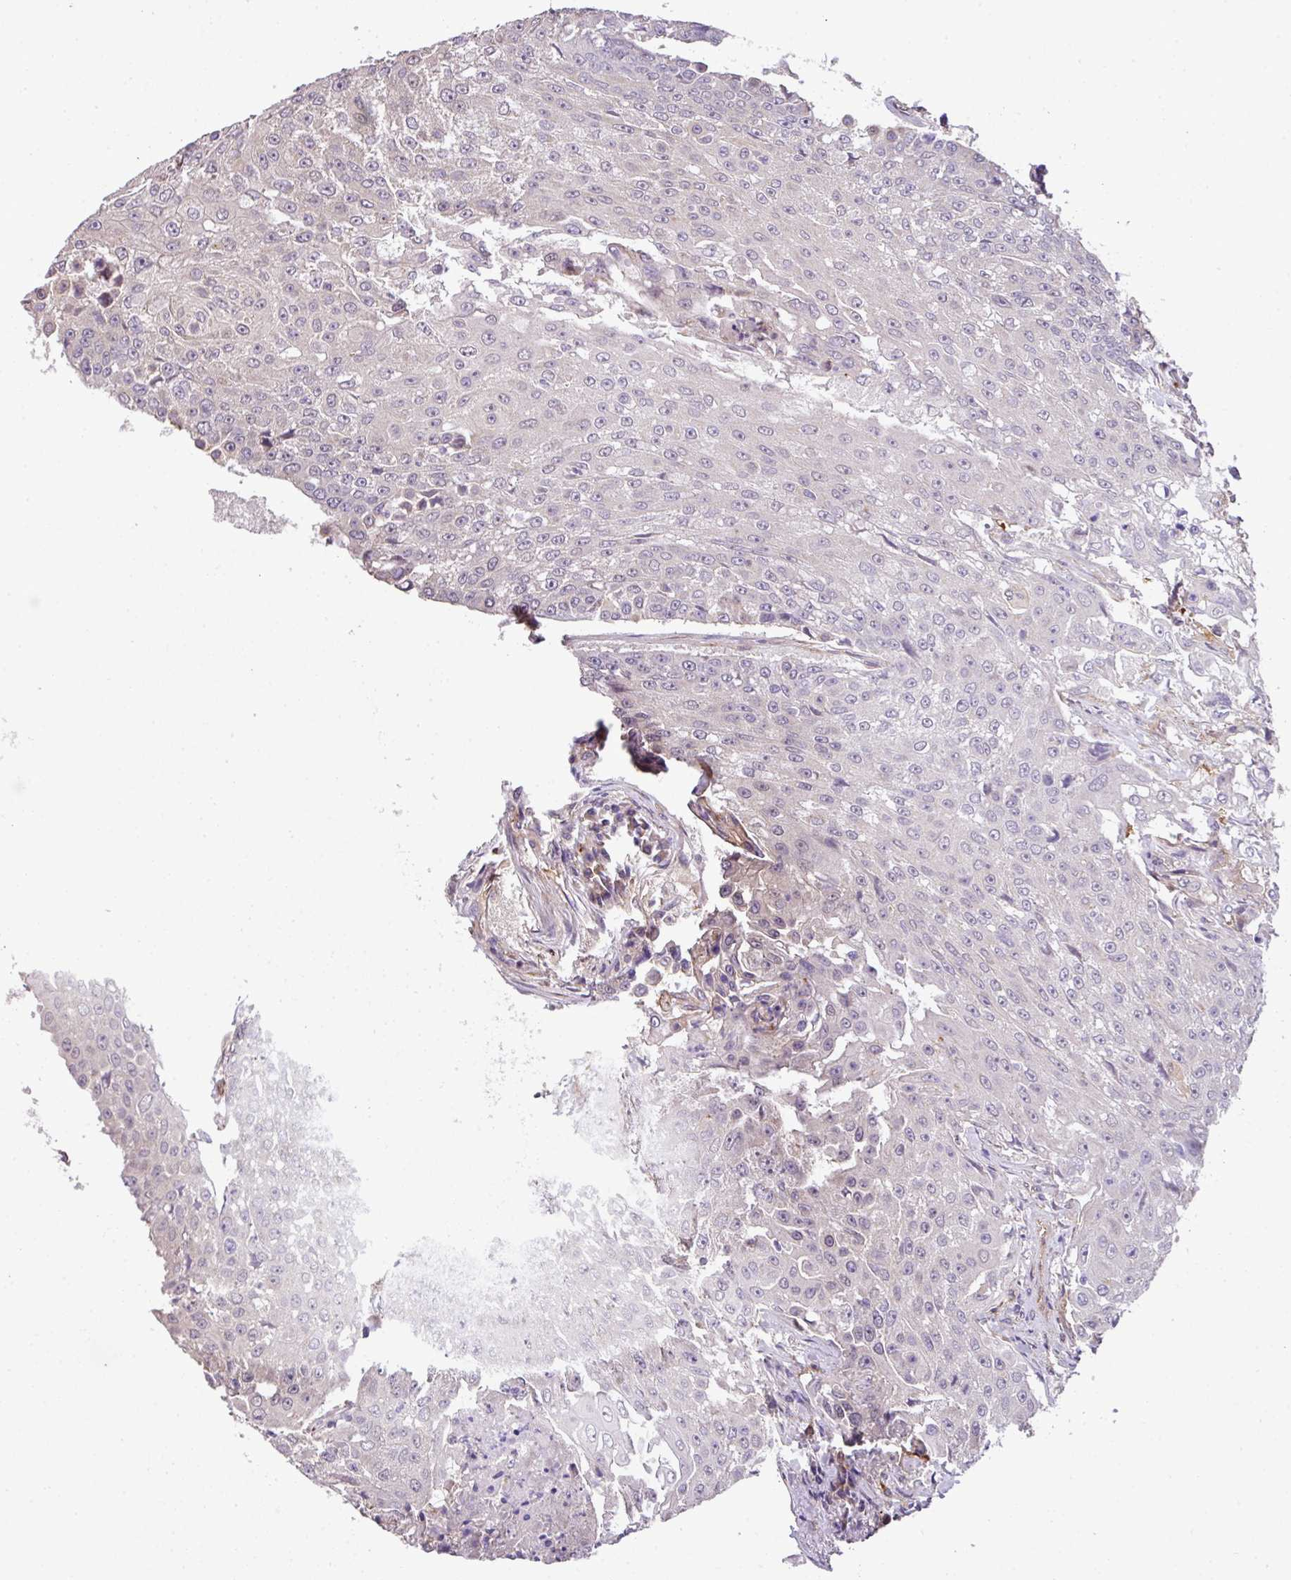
{"staining": {"intensity": "negative", "quantity": "none", "location": "none"}, "tissue": "urothelial cancer", "cell_type": "Tumor cells", "image_type": "cancer", "snomed": [{"axis": "morphology", "description": "Urothelial carcinoma, High grade"}, {"axis": "topography", "description": "Urinary bladder"}], "caption": "The IHC histopathology image has no significant positivity in tumor cells of urothelial cancer tissue. Brightfield microscopy of IHC stained with DAB (3,3'-diaminobenzidine) (brown) and hematoxylin (blue), captured at high magnification.", "gene": "CASS4", "patient": {"sex": "female", "age": 63}}